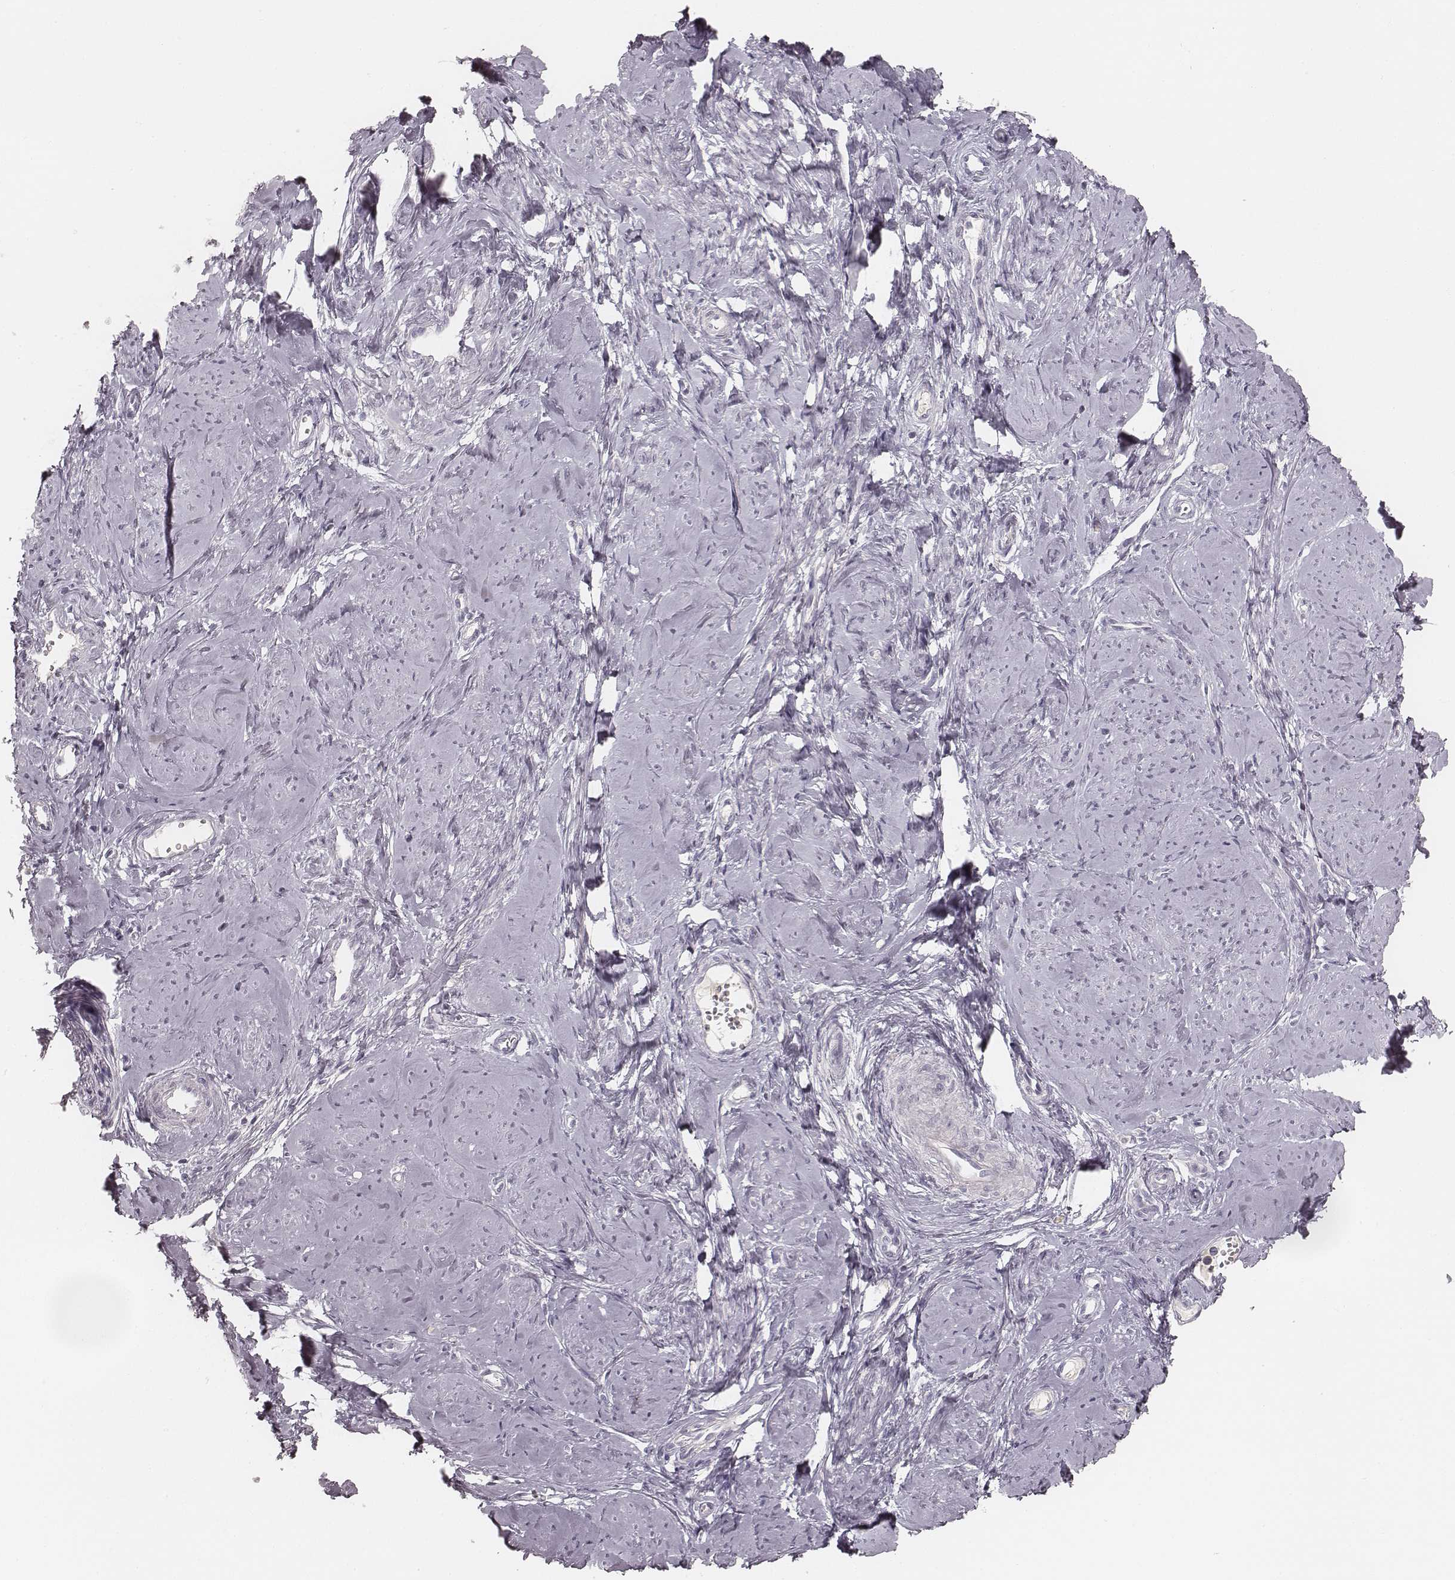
{"staining": {"intensity": "negative", "quantity": "none", "location": "none"}, "tissue": "smooth muscle", "cell_type": "Smooth muscle cells", "image_type": "normal", "snomed": [{"axis": "morphology", "description": "Normal tissue, NOS"}, {"axis": "topography", "description": "Smooth muscle"}], "caption": "High magnification brightfield microscopy of benign smooth muscle stained with DAB (3,3'-diaminobenzidine) (brown) and counterstained with hematoxylin (blue): smooth muscle cells show no significant staining. (Brightfield microscopy of DAB immunohistochemistry (IHC) at high magnification).", "gene": "KRT31", "patient": {"sex": "female", "age": 48}}